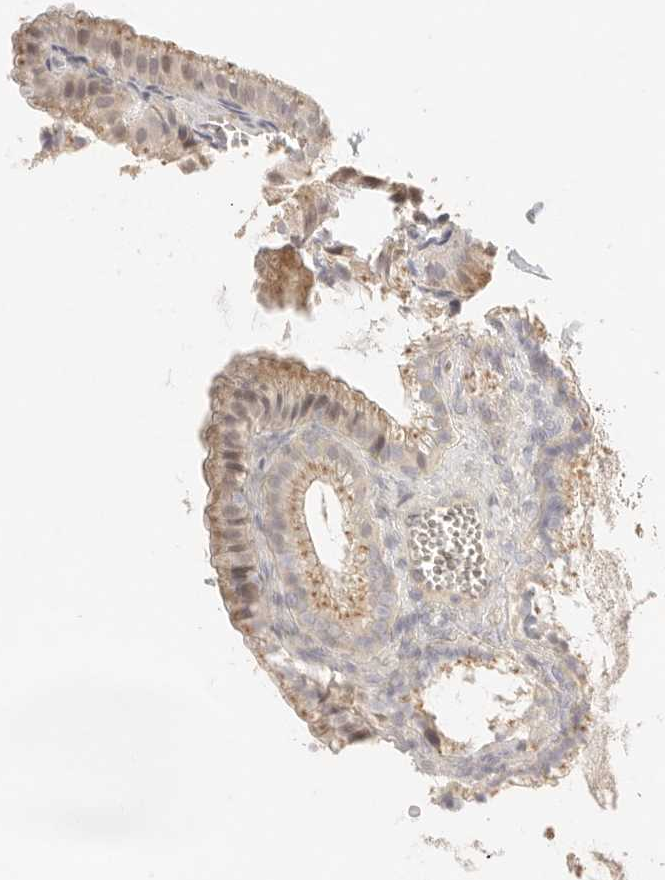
{"staining": {"intensity": "weak", "quantity": "25%-75%", "location": "cytoplasmic/membranous"}, "tissue": "gallbladder", "cell_type": "Glandular cells", "image_type": "normal", "snomed": [{"axis": "morphology", "description": "Normal tissue, NOS"}, {"axis": "topography", "description": "Gallbladder"}], "caption": "IHC of normal human gallbladder demonstrates low levels of weak cytoplasmic/membranous positivity in about 25%-75% of glandular cells.", "gene": "CEP120", "patient": {"sex": "male", "age": 38}}